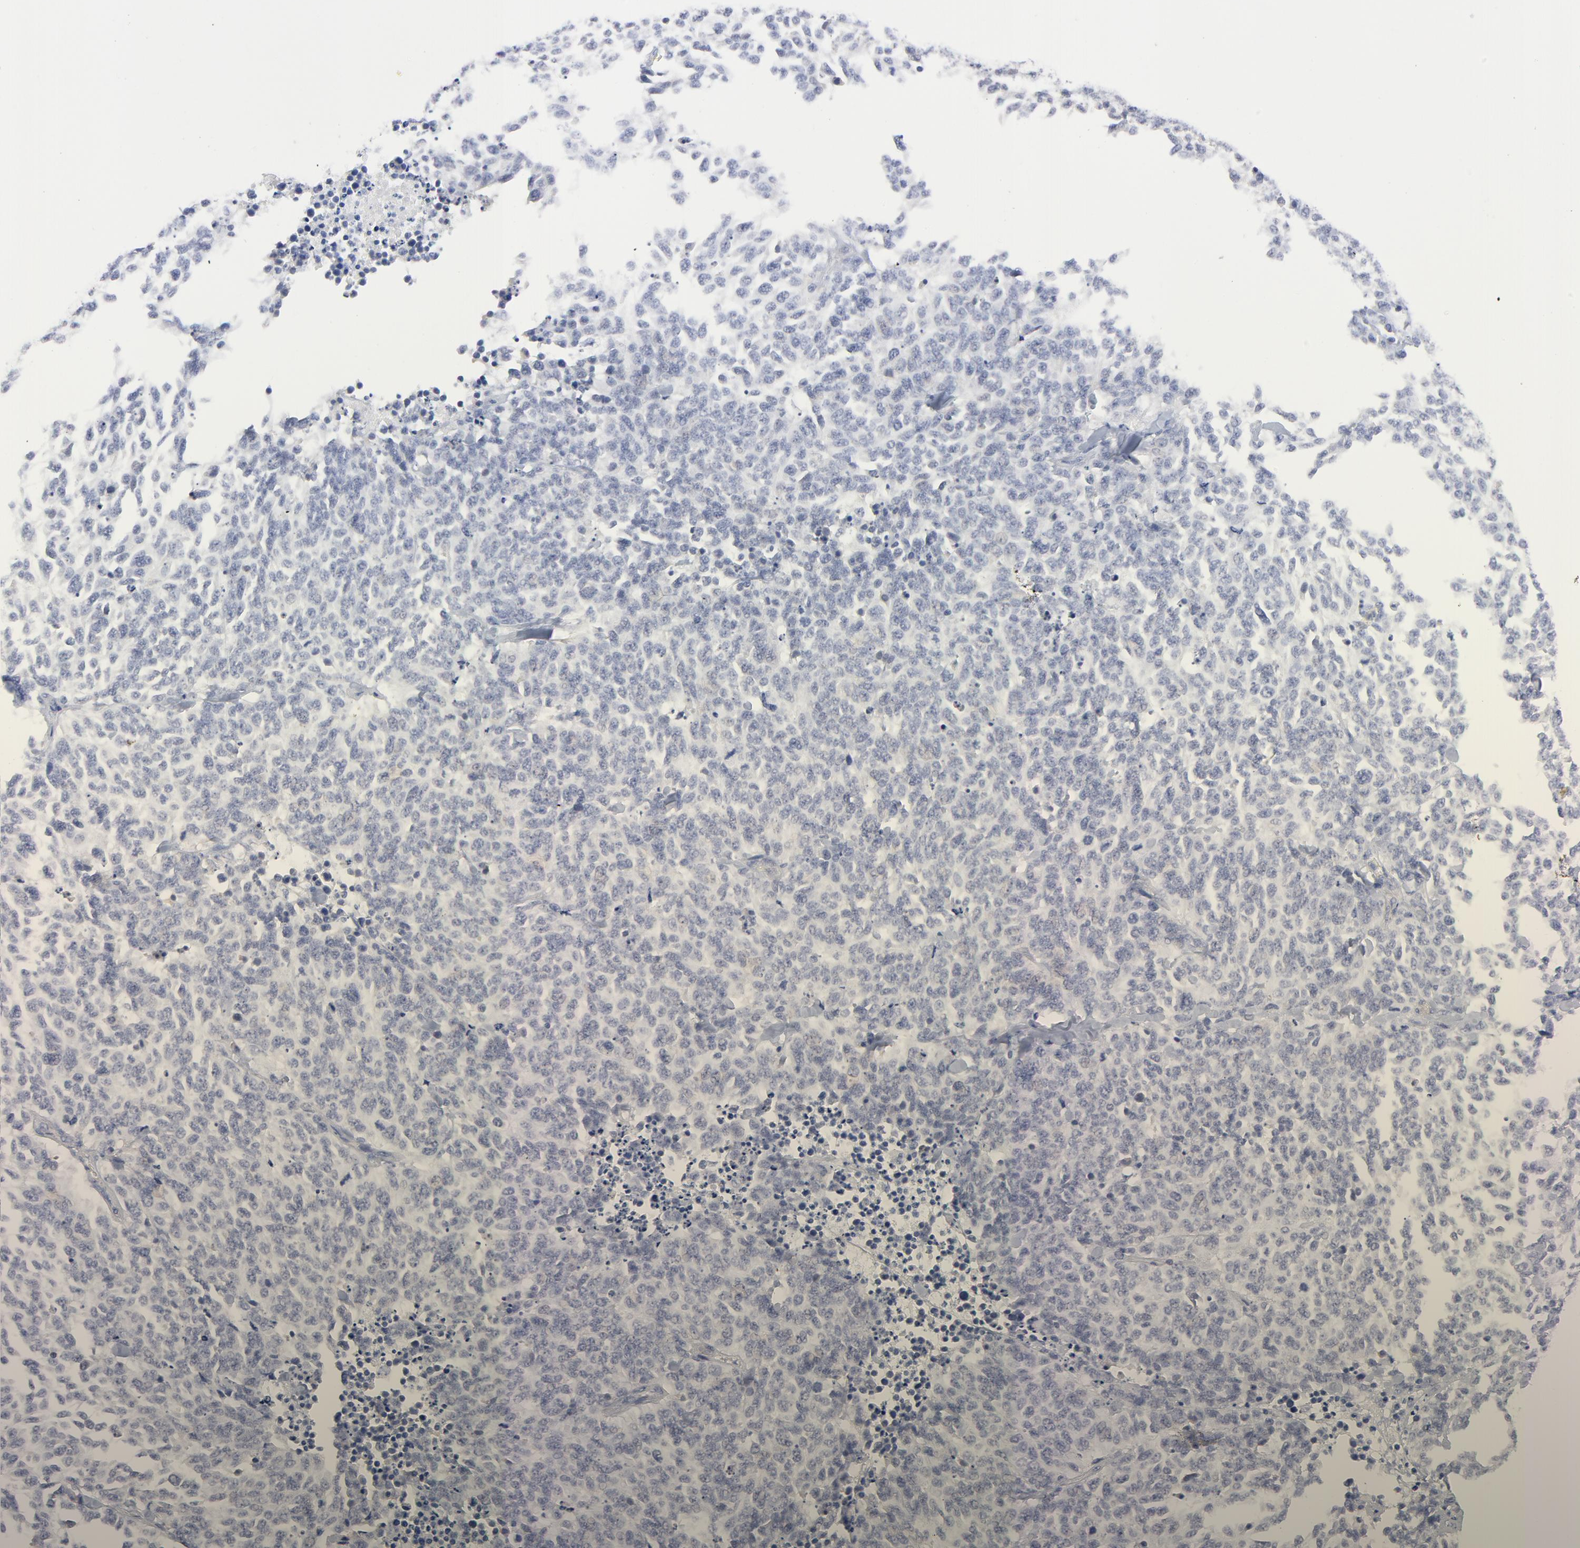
{"staining": {"intensity": "negative", "quantity": "none", "location": "none"}, "tissue": "lung cancer", "cell_type": "Tumor cells", "image_type": "cancer", "snomed": [{"axis": "morphology", "description": "Neoplasm, malignant, NOS"}, {"axis": "topography", "description": "Lung"}], "caption": "Tumor cells show no significant positivity in lung cancer (neoplasm (malignant)).", "gene": "CAB39L", "patient": {"sex": "female", "age": 58}}